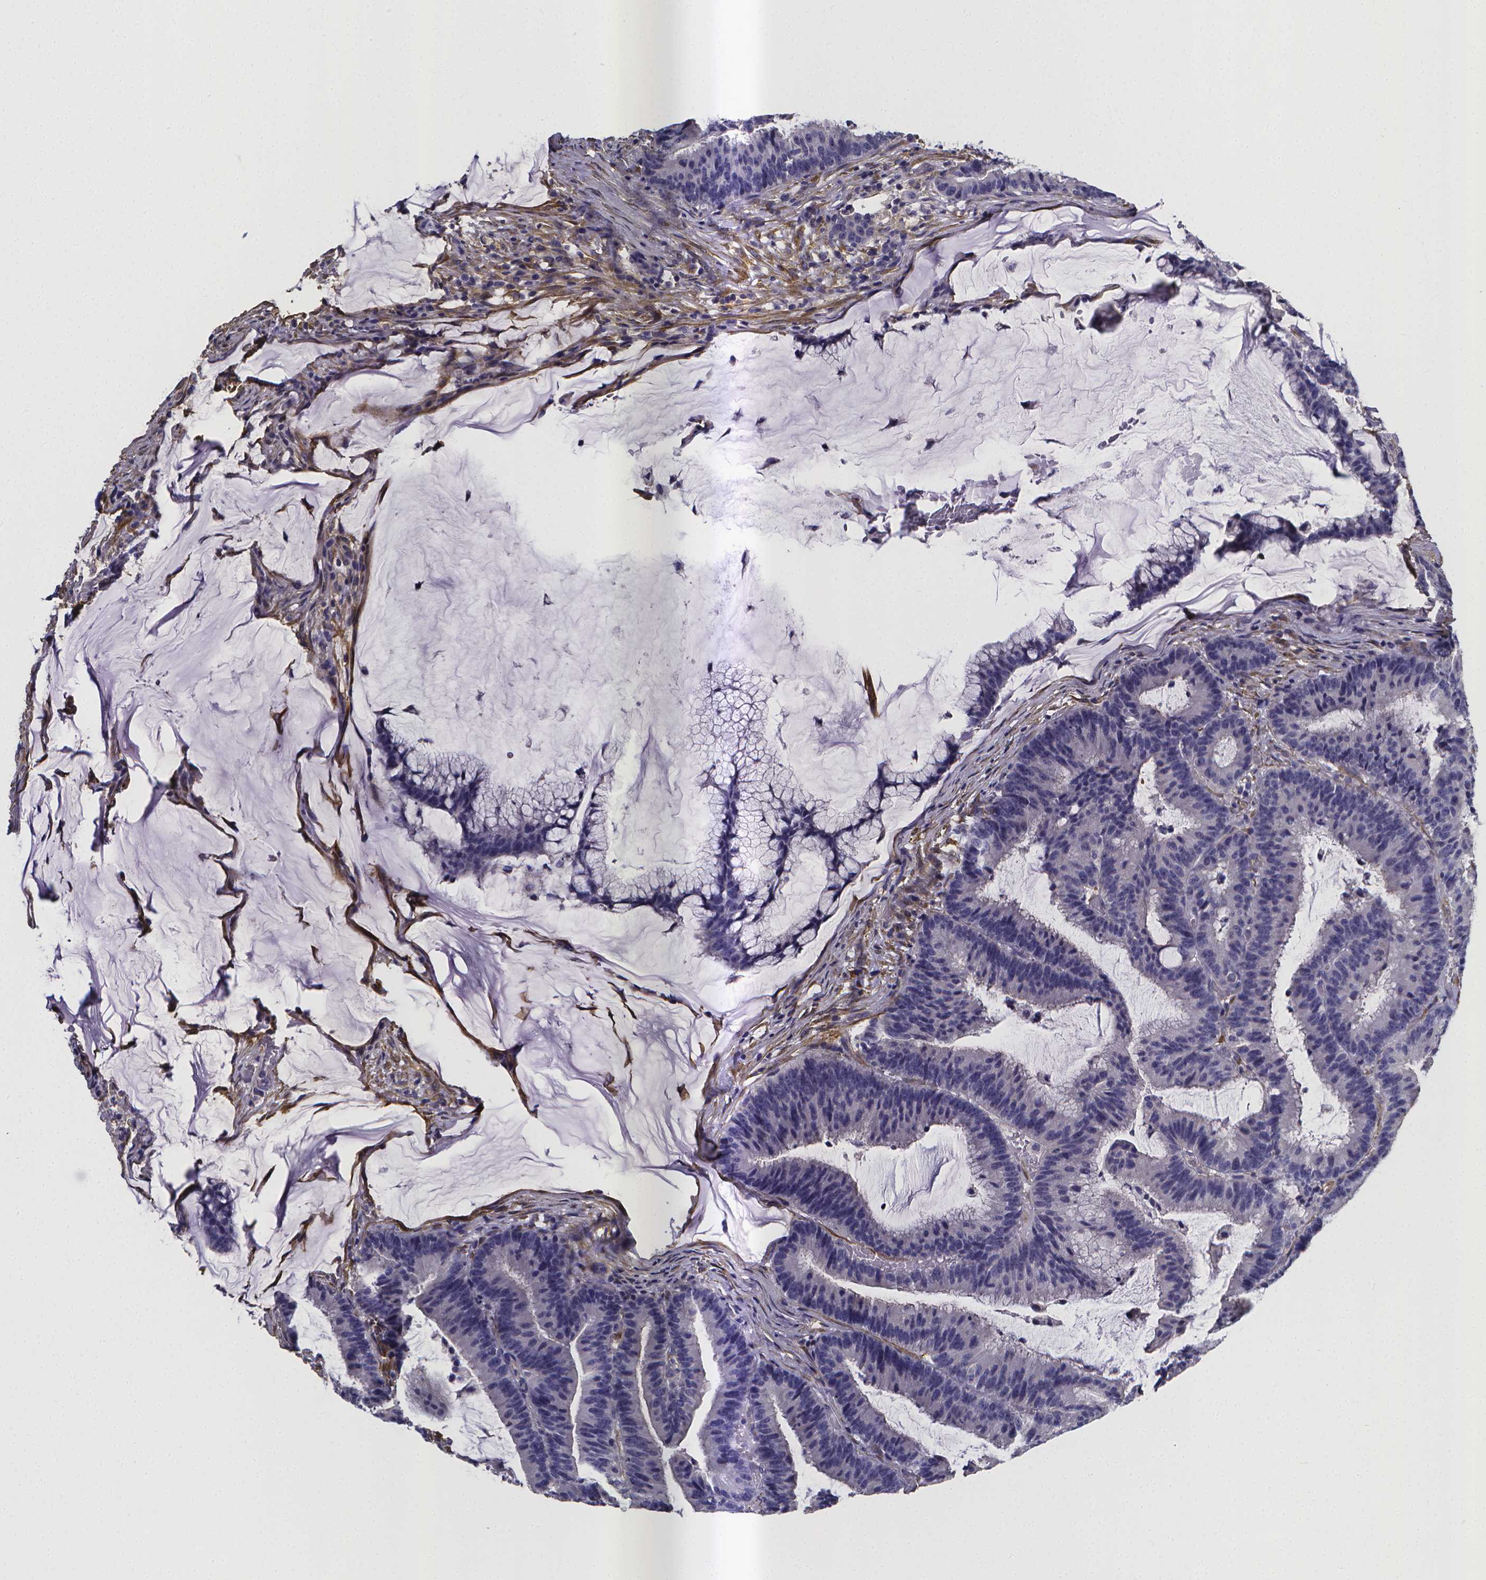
{"staining": {"intensity": "negative", "quantity": "none", "location": "none"}, "tissue": "colorectal cancer", "cell_type": "Tumor cells", "image_type": "cancer", "snomed": [{"axis": "morphology", "description": "Adenocarcinoma, NOS"}, {"axis": "topography", "description": "Colon"}], "caption": "Immunohistochemical staining of human colorectal cancer displays no significant expression in tumor cells. The staining is performed using DAB brown chromogen with nuclei counter-stained in using hematoxylin.", "gene": "RERG", "patient": {"sex": "female", "age": 78}}